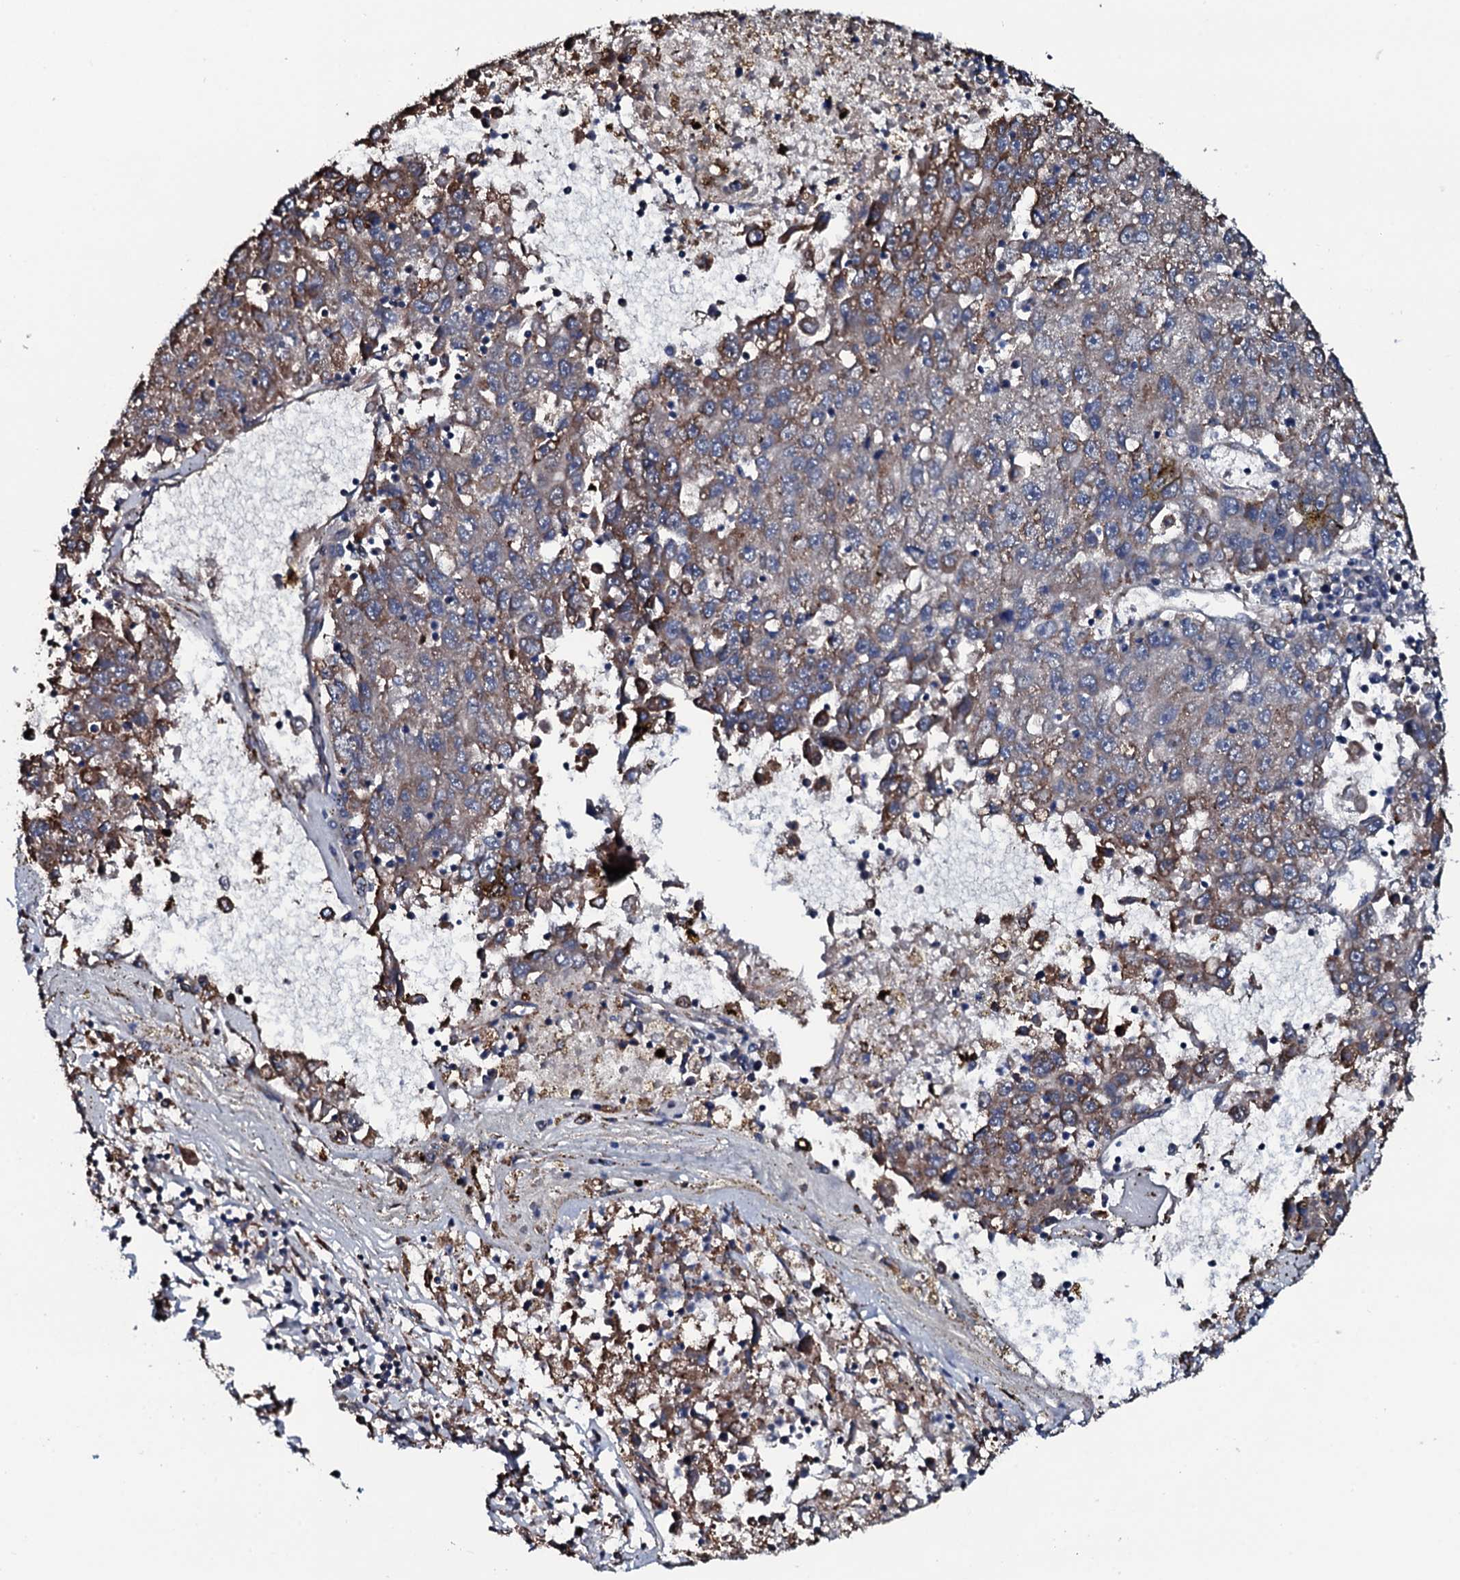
{"staining": {"intensity": "moderate", "quantity": "<25%", "location": "cytoplasmic/membranous"}, "tissue": "liver cancer", "cell_type": "Tumor cells", "image_type": "cancer", "snomed": [{"axis": "morphology", "description": "Carcinoma, Hepatocellular, NOS"}, {"axis": "topography", "description": "Liver"}], "caption": "About <25% of tumor cells in human liver cancer (hepatocellular carcinoma) show moderate cytoplasmic/membranous protein positivity as visualized by brown immunohistochemical staining.", "gene": "RAB12", "patient": {"sex": "male", "age": 49}}